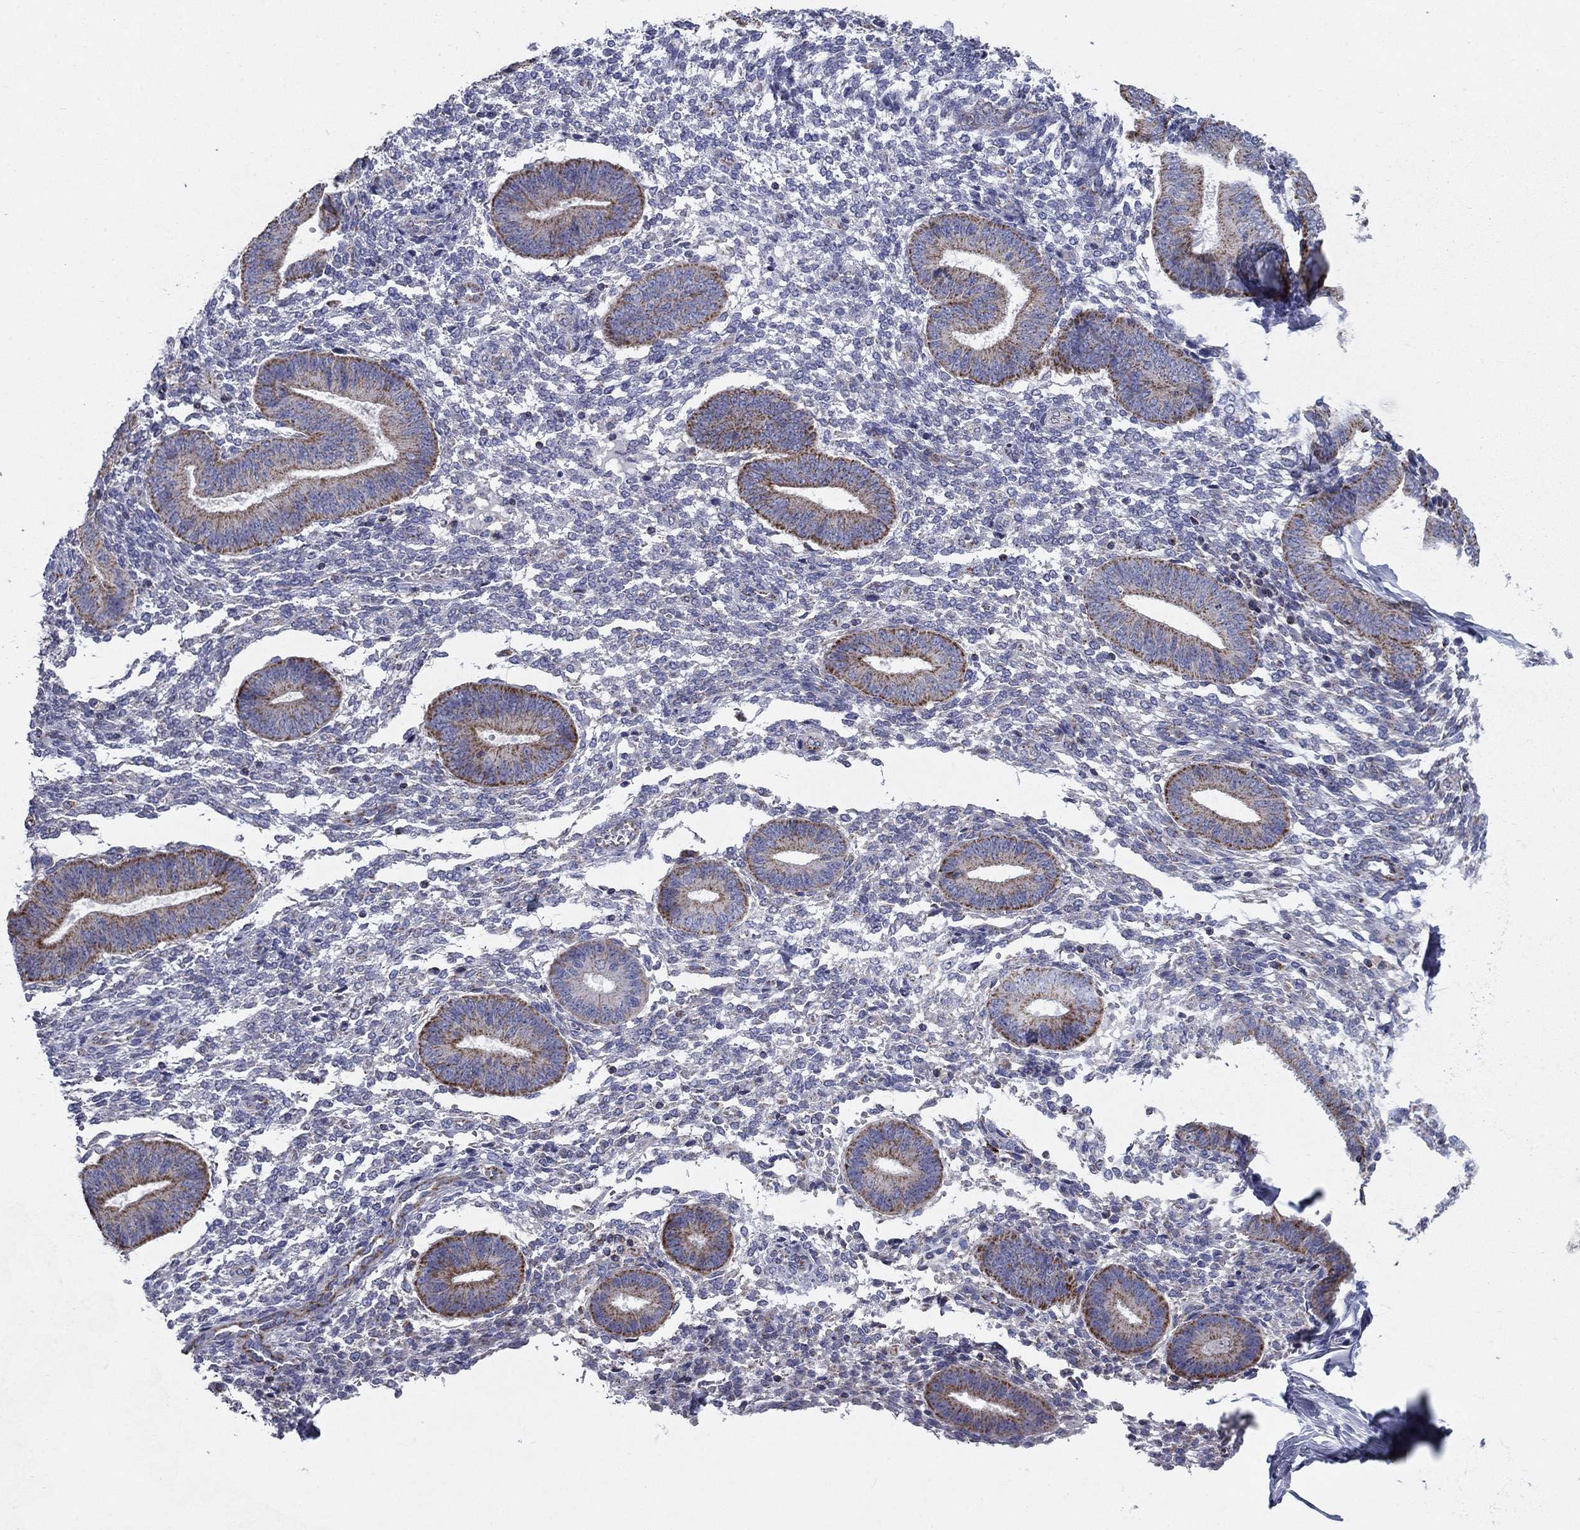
{"staining": {"intensity": "negative", "quantity": "none", "location": "none"}, "tissue": "endometrium", "cell_type": "Cells in endometrial stroma", "image_type": "normal", "snomed": [{"axis": "morphology", "description": "Normal tissue, NOS"}, {"axis": "topography", "description": "Endometrium"}], "caption": "Cells in endometrial stroma show no significant protein staining in unremarkable endometrium. The staining is performed using DAB (3,3'-diaminobenzidine) brown chromogen with nuclei counter-stained in using hematoxylin.", "gene": "NDUFA4L2", "patient": {"sex": "female", "age": 47}}